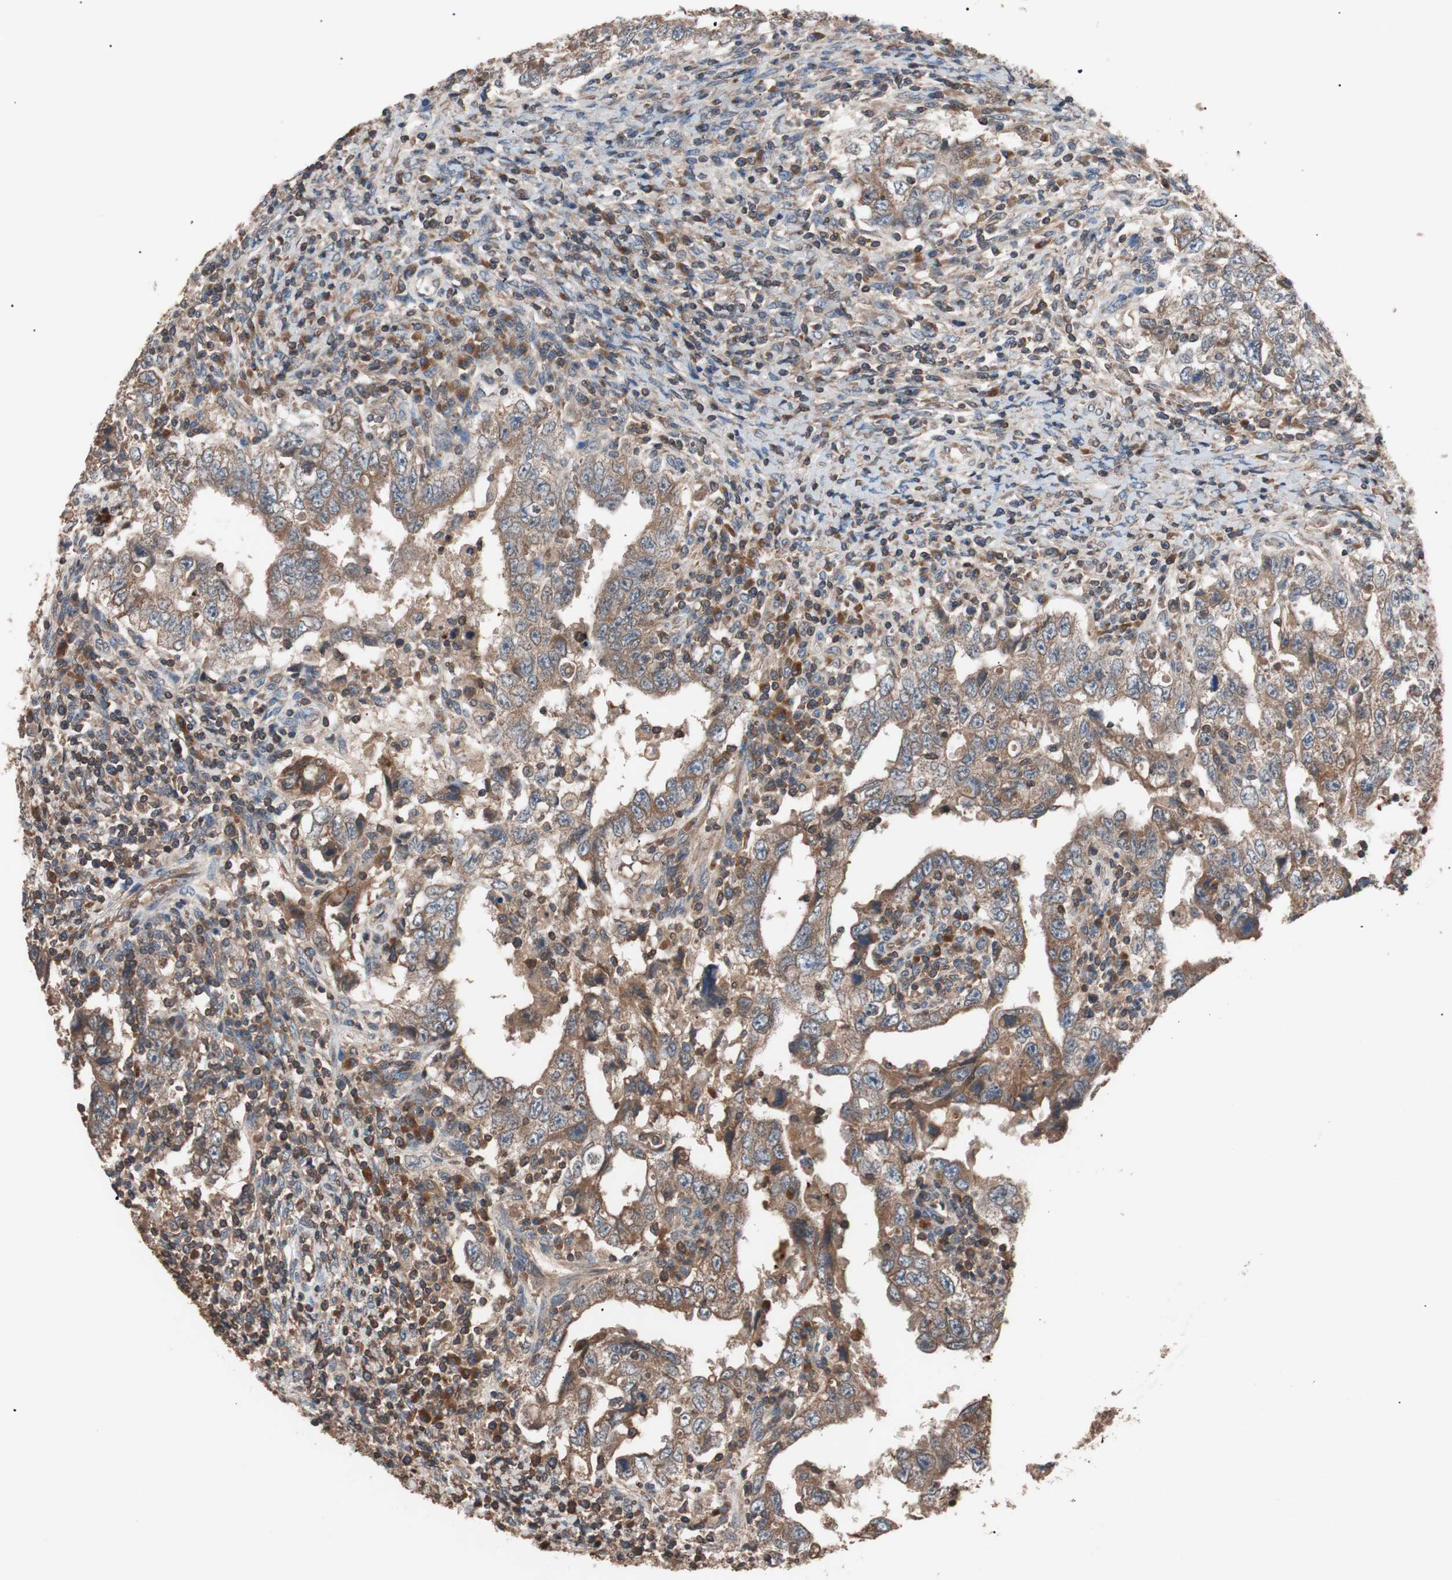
{"staining": {"intensity": "moderate", "quantity": ">75%", "location": "cytoplasmic/membranous"}, "tissue": "testis cancer", "cell_type": "Tumor cells", "image_type": "cancer", "snomed": [{"axis": "morphology", "description": "Carcinoma, Embryonal, NOS"}, {"axis": "topography", "description": "Testis"}], "caption": "The image exhibits staining of testis embryonal carcinoma, revealing moderate cytoplasmic/membranous protein expression (brown color) within tumor cells.", "gene": "GLYCTK", "patient": {"sex": "male", "age": 26}}